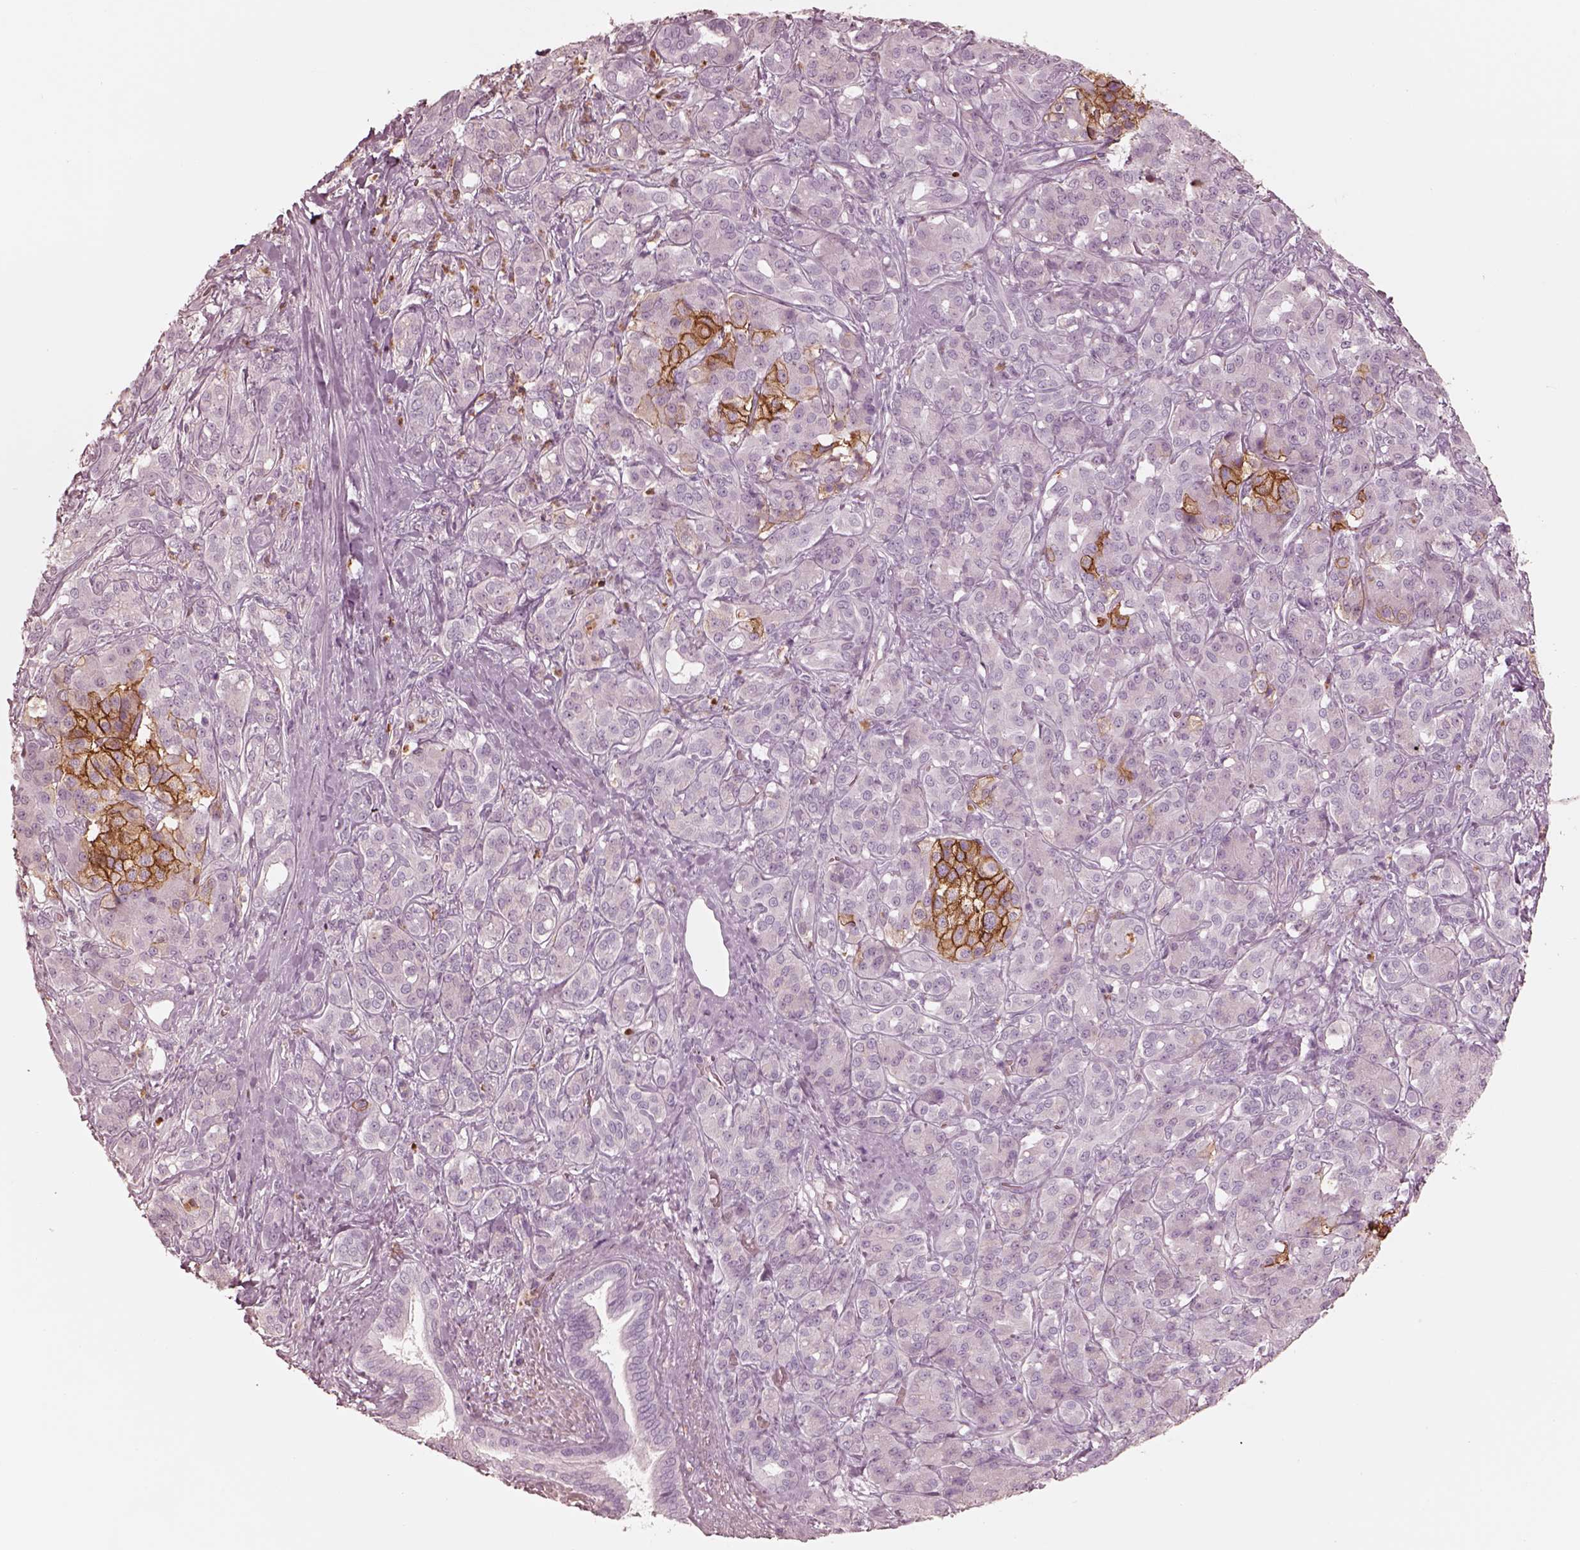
{"staining": {"intensity": "strong", "quantity": "<25%", "location": "cytoplasmic/membranous"}, "tissue": "pancreatic cancer", "cell_type": "Tumor cells", "image_type": "cancer", "snomed": [{"axis": "morphology", "description": "Normal tissue, NOS"}, {"axis": "morphology", "description": "Inflammation, NOS"}, {"axis": "morphology", "description": "Adenocarcinoma, NOS"}, {"axis": "topography", "description": "Pancreas"}], "caption": "Immunohistochemistry staining of pancreatic cancer (adenocarcinoma), which reveals medium levels of strong cytoplasmic/membranous expression in approximately <25% of tumor cells indicating strong cytoplasmic/membranous protein positivity. The staining was performed using DAB (3,3'-diaminobenzidine) (brown) for protein detection and nuclei were counterstained in hematoxylin (blue).", "gene": "GPRIN1", "patient": {"sex": "male", "age": 57}}